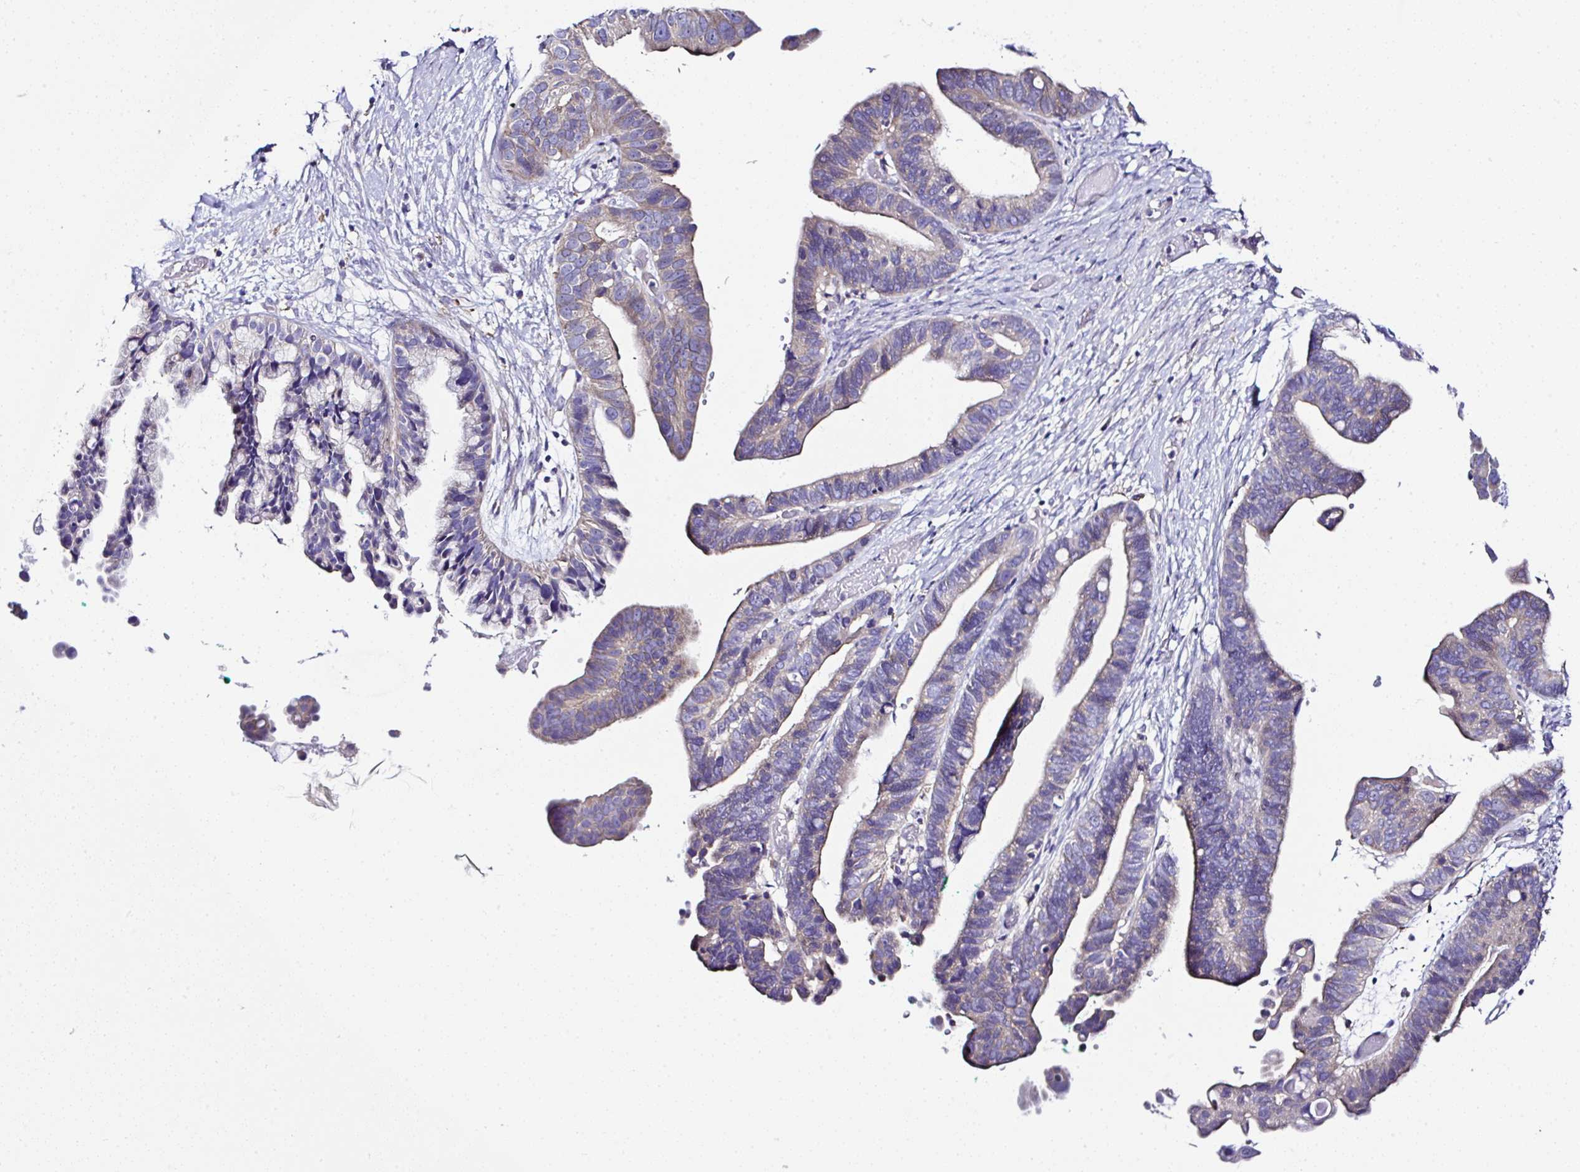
{"staining": {"intensity": "weak", "quantity": "25%-75%", "location": "cytoplasmic/membranous"}, "tissue": "ovarian cancer", "cell_type": "Tumor cells", "image_type": "cancer", "snomed": [{"axis": "morphology", "description": "Cystadenocarcinoma, serous, NOS"}, {"axis": "topography", "description": "Ovary"}], "caption": "A histopathology image showing weak cytoplasmic/membranous positivity in about 25%-75% of tumor cells in ovarian serous cystadenocarcinoma, as visualized by brown immunohistochemical staining.", "gene": "OR4P4", "patient": {"sex": "female", "age": 56}}